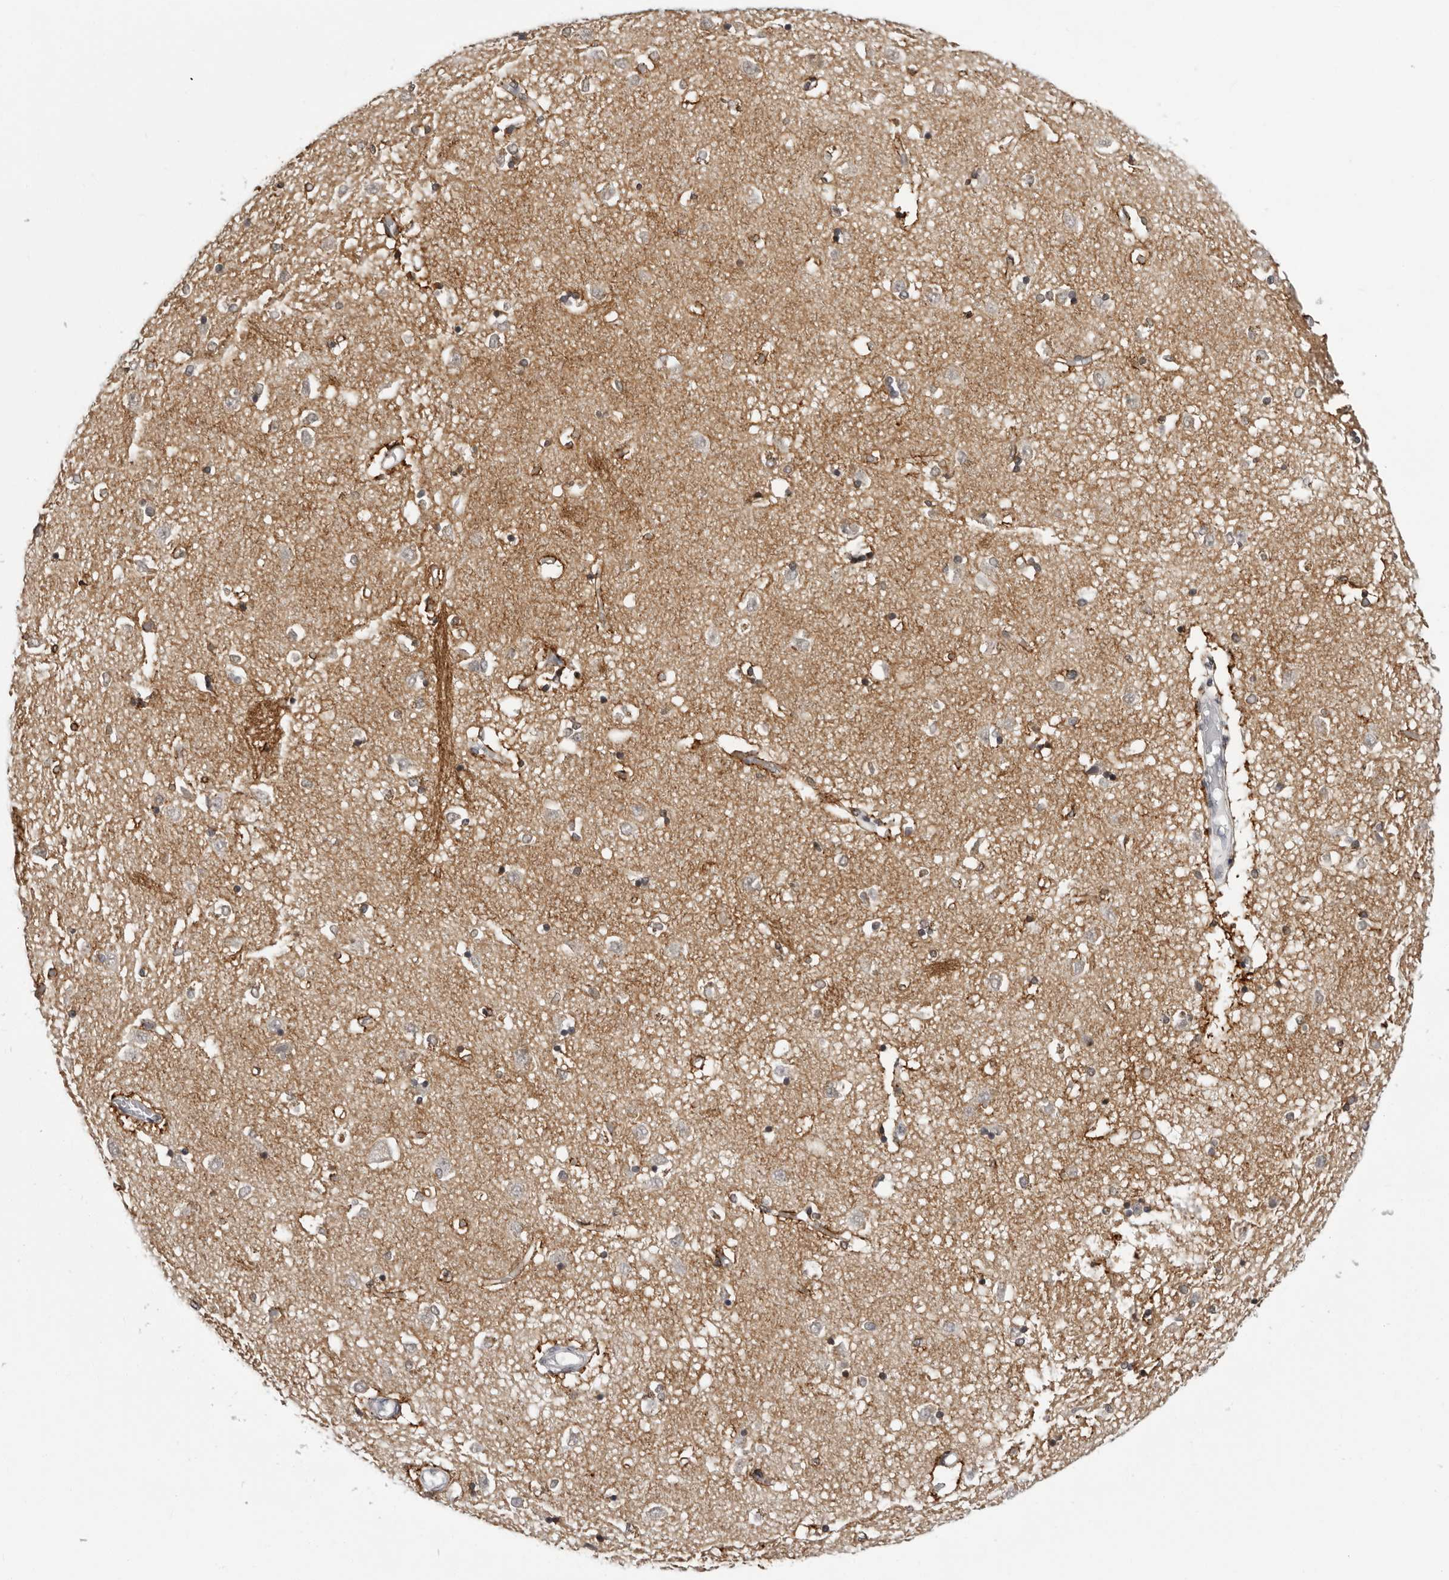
{"staining": {"intensity": "moderate", "quantity": "<25%", "location": "cytoplasmic/membranous"}, "tissue": "caudate", "cell_type": "Glial cells", "image_type": "normal", "snomed": [{"axis": "morphology", "description": "Normal tissue, NOS"}, {"axis": "topography", "description": "Lateral ventricle wall"}], "caption": "An immunohistochemistry (IHC) micrograph of normal tissue is shown. Protein staining in brown highlights moderate cytoplasmic/membranous positivity in caudate within glial cells.", "gene": "HEPACAM", "patient": {"sex": "male", "age": 45}}